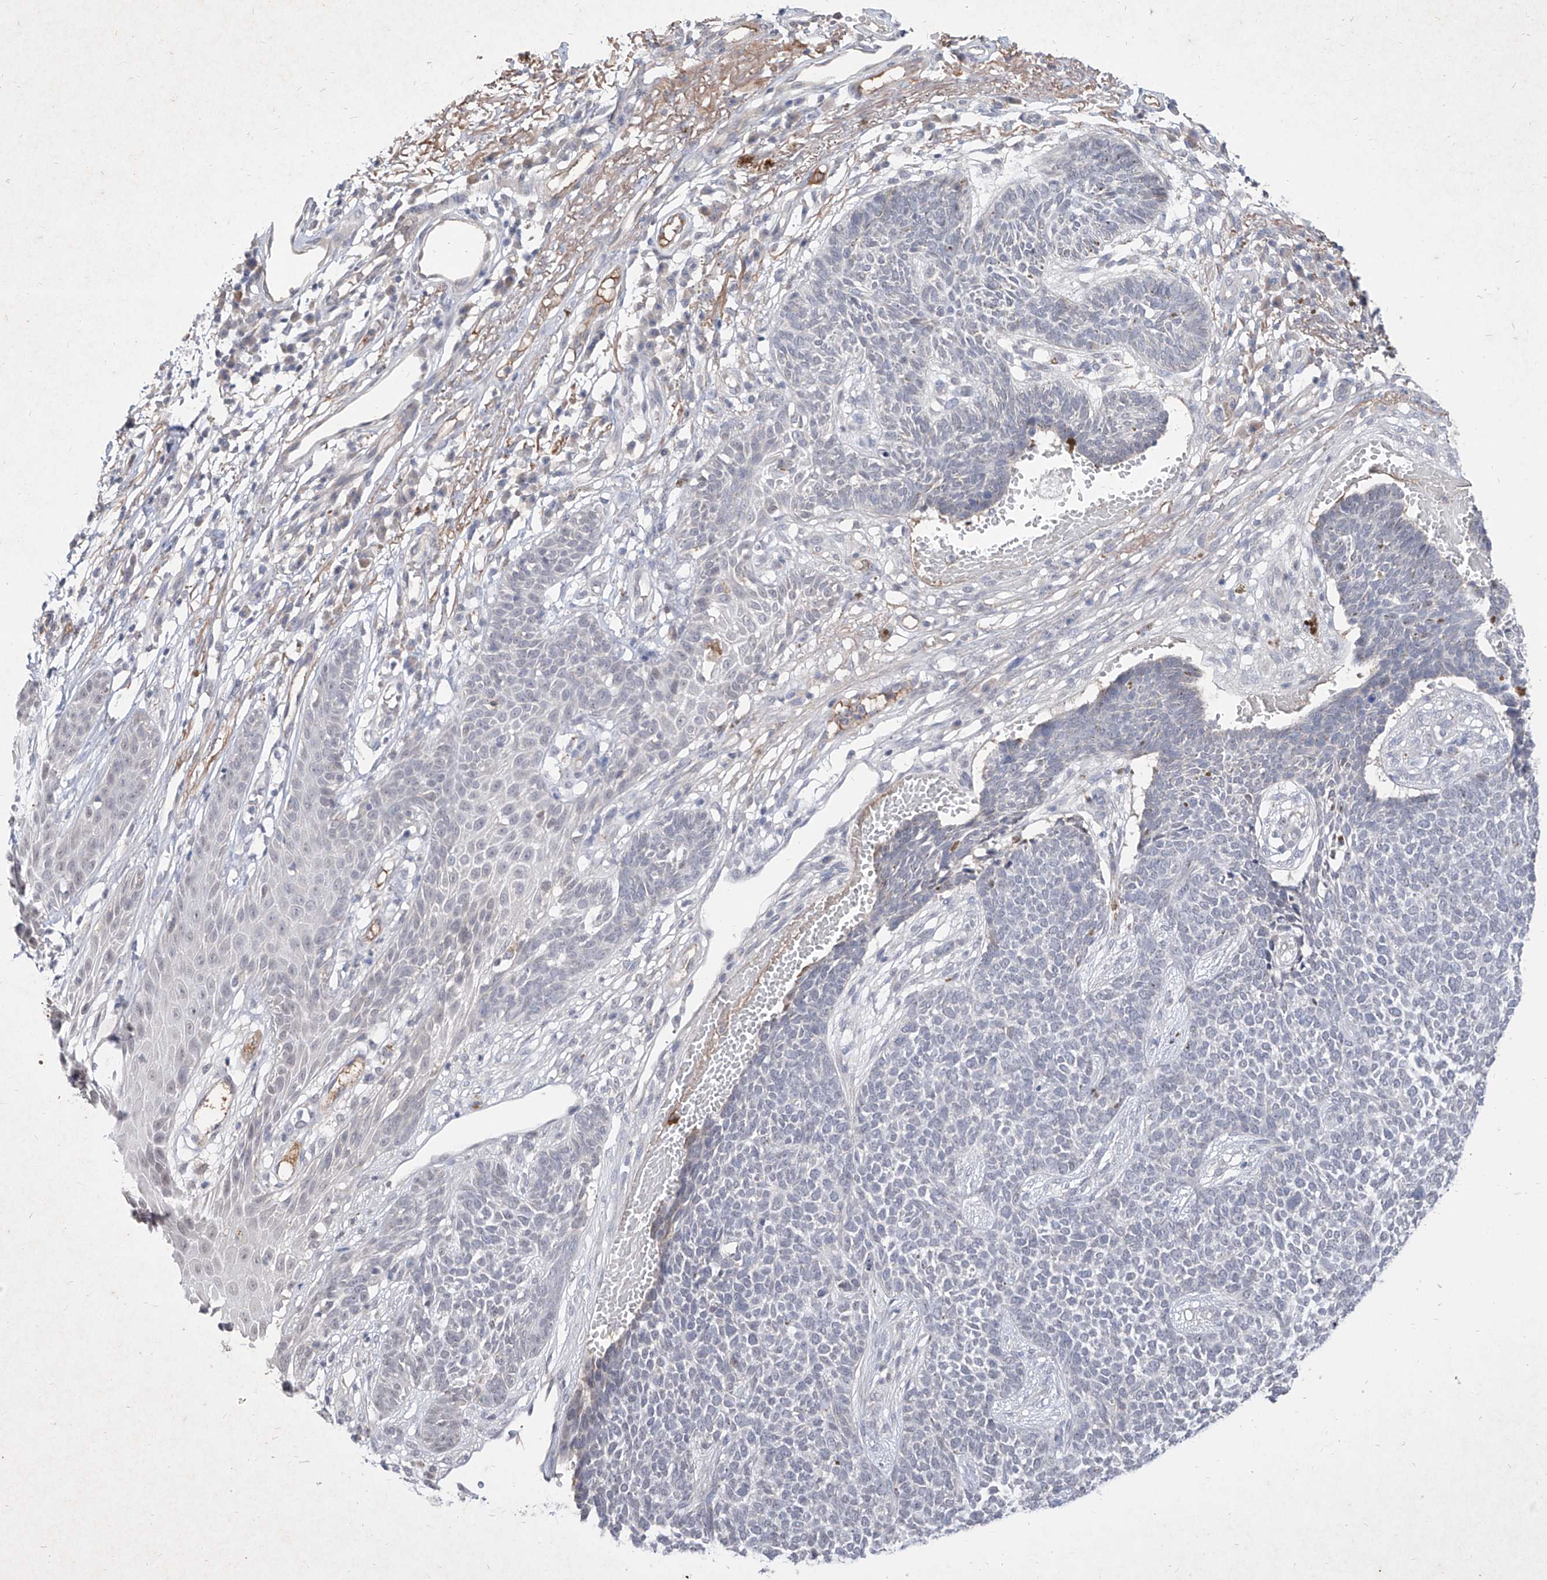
{"staining": {"intensity": "negative", "quantity": "none", "location": "none"}, "tissue": "skin cancer", "cell_type": "Tumor cells", "image_type": "cancer", "snomed": [{"axis": "morphology", "description": "Basal cell carcinoma"}, {"axis": "topography", "description": "Skin"}], "caption": "Tumor cells are negative for protein expression in human skin basal cell carcinoma.", "gene": "C4A", "patient": {"sex": "female", "age": 84}}